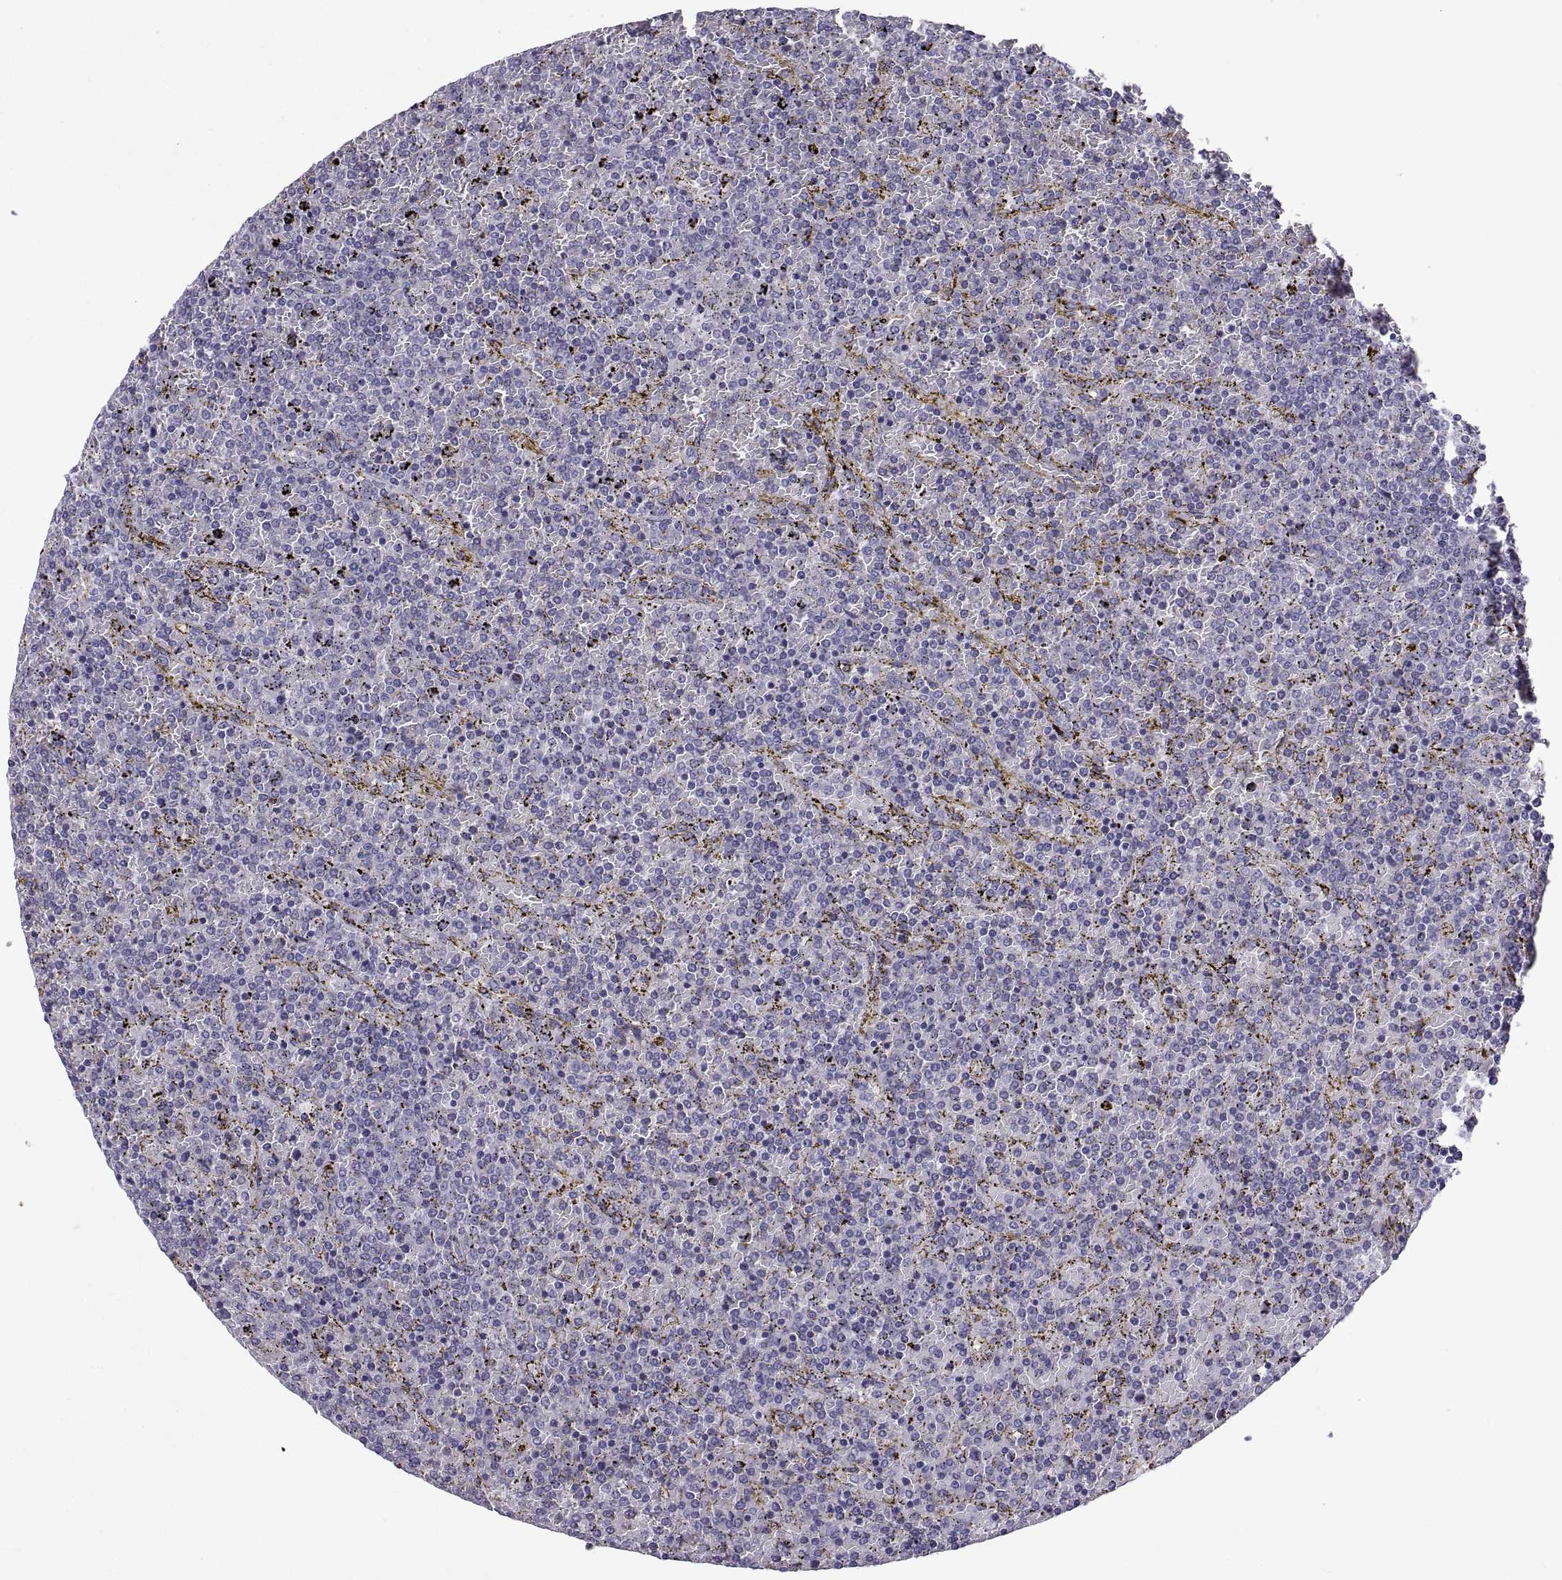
{"staining": {"intensity": "negative", "quantity": "none", "location": "none"}, "tissue": "lymphoma", "cell_type": "Tumor cells", "image_type": "cancer", "snomed": [{"axis": "morphology", "description": "Malignant lymphoma, non-Hodgkin's type, Low grade"}, {"axis": "topography", "description": "Spleen"}], "caption": "Image shows no protein staining in tumor cells of low-grade malignant lymphoma, non-Hodgkin's type tissue.", "gene": "IGSF1", "patient": {"sex": "female", "age": 77}}